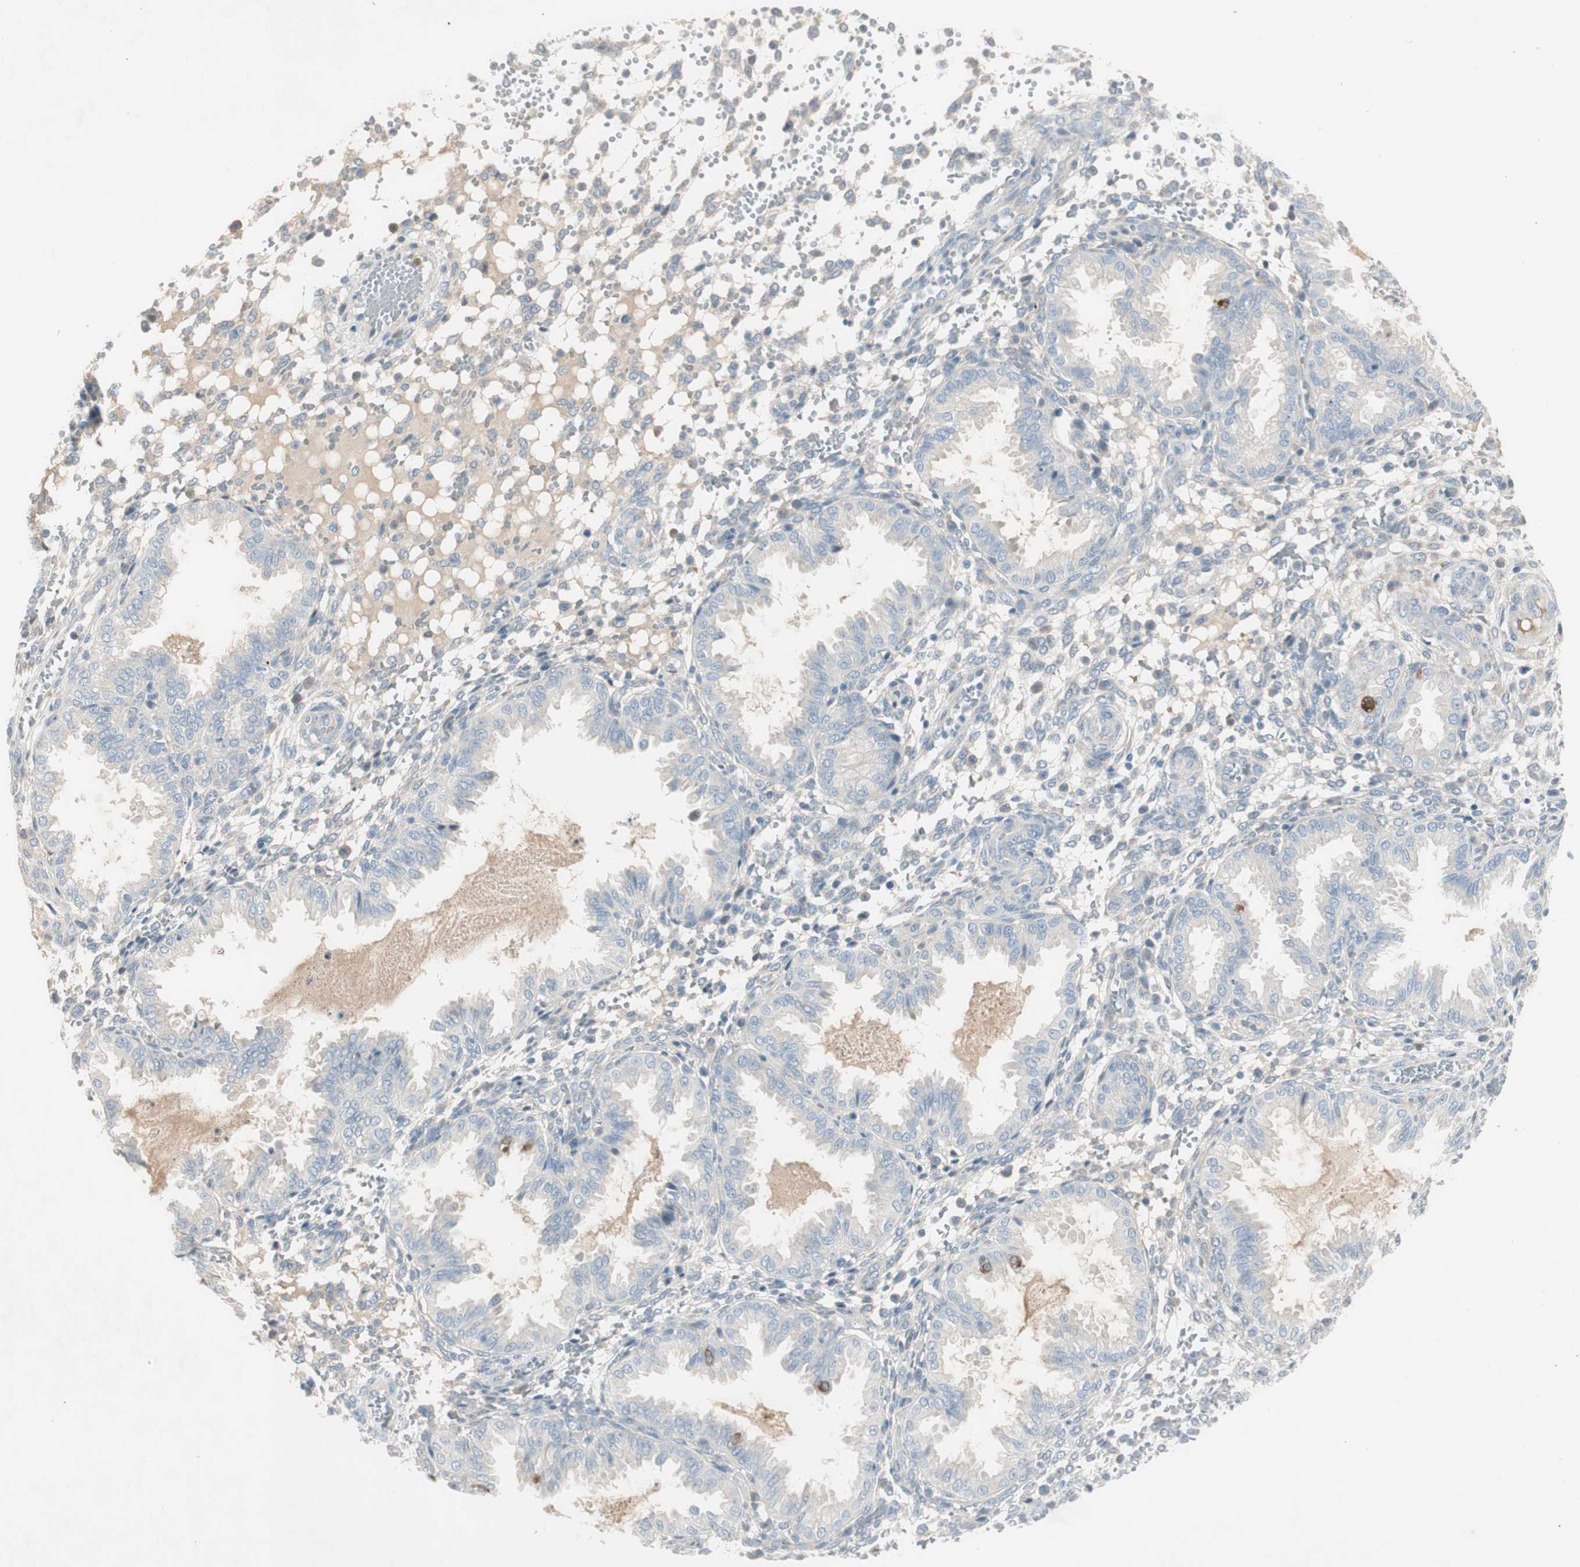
{"staining": {"intensity": "negative", "quantity": "none", "location": "none"}, "tissue": "endometrium", "cell_type": "Cells in endometrial stroma", "image_type": "normal", "snomed": [{"axis": "morphology", "description": "Normal tissue, NOS"}, {"axis": "topography", "description": "Endometrium"}], "caption": "IHC of benign human endometrium reveals no positivity in cells in endometrial stroma. The staining is performed using DAB (3,3'-diaminobenzidine) brown chromogen with nuclei counter-stained in using hematoxylin.", "gene": "MAPRE3", "patient": {"sex": "female", "age": 33}}